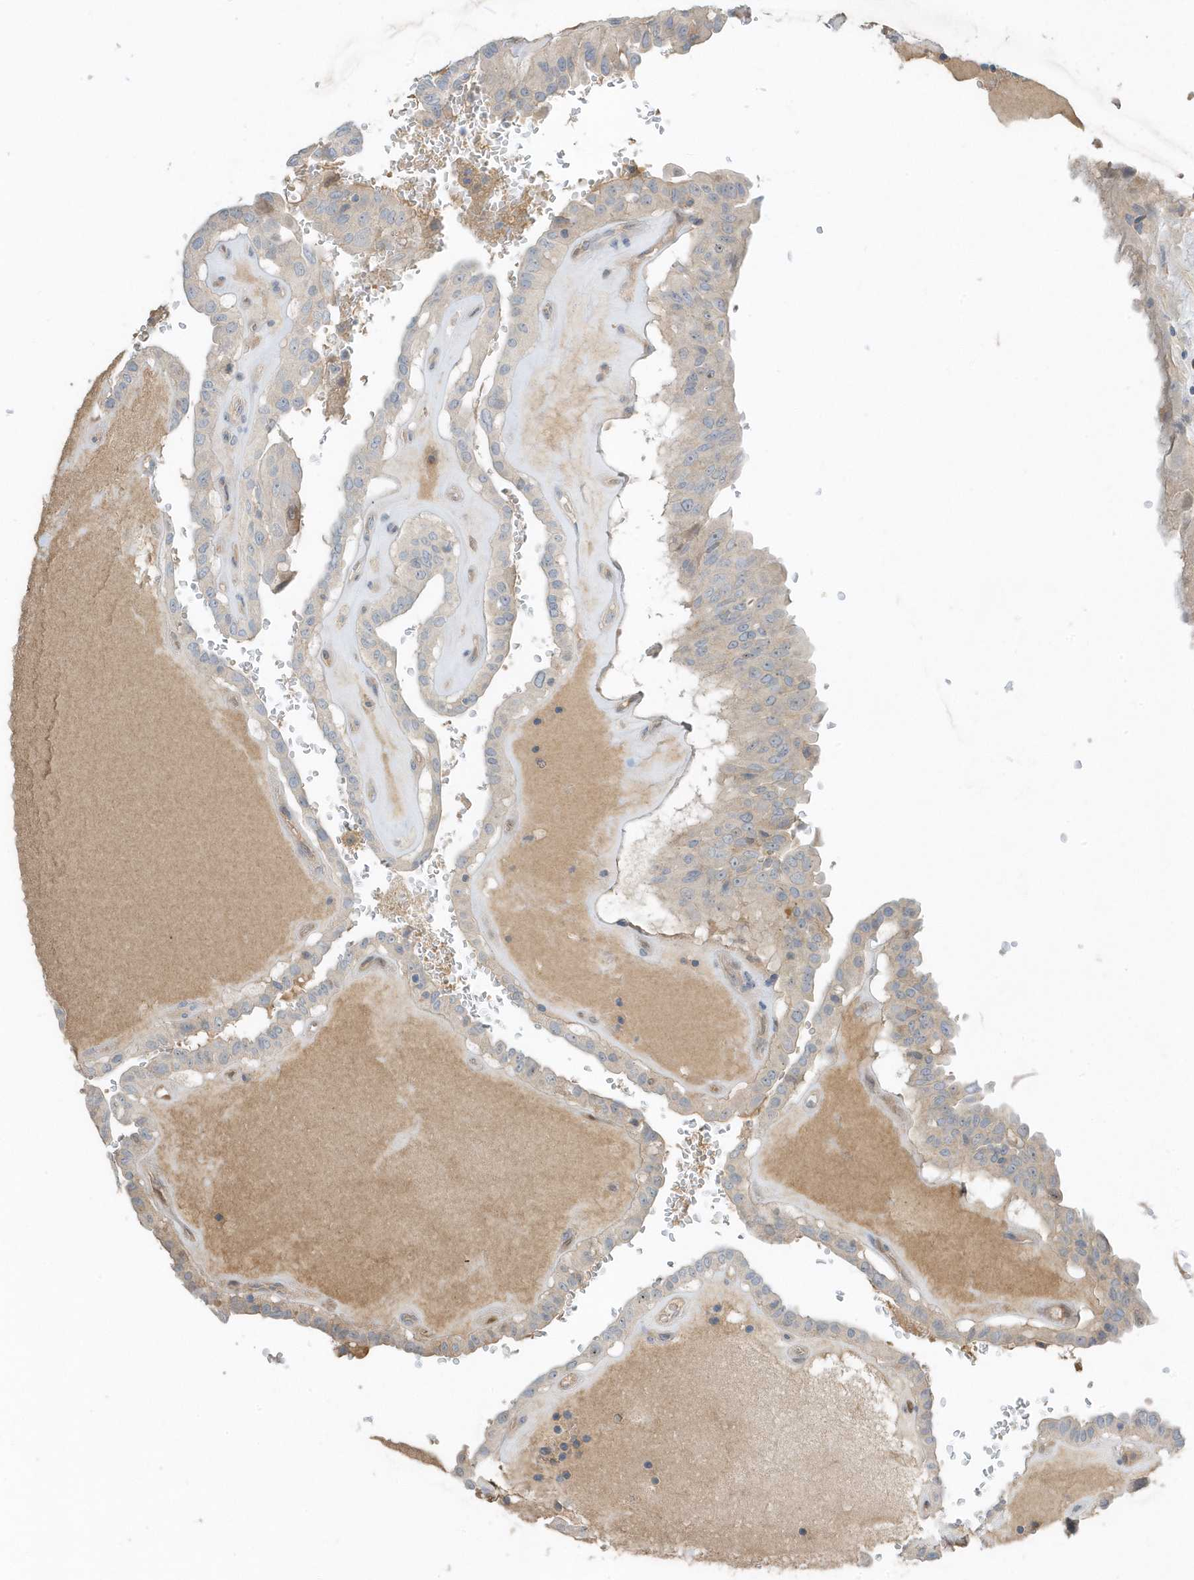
{"staining": {"intensity": "negative", "quantity": "none", "location": "none"}, "tissue": "thyroid cancer", "cell_type": "Tumor cells", "image_type": "cancer", "snomed": [{"axis": "morphology", "description": "Papillary adenocarcinoma, NOS"}, {"axis": "topography", "description": "Thyroid gland"}], "caption": "Papillary adenocarcinoma (thyroid) stained for a protein using immunohistochemistry demonstrates no positivity tumor cells.", "gene": "USP53", "patient": {"sex": "male", "age": 77}}